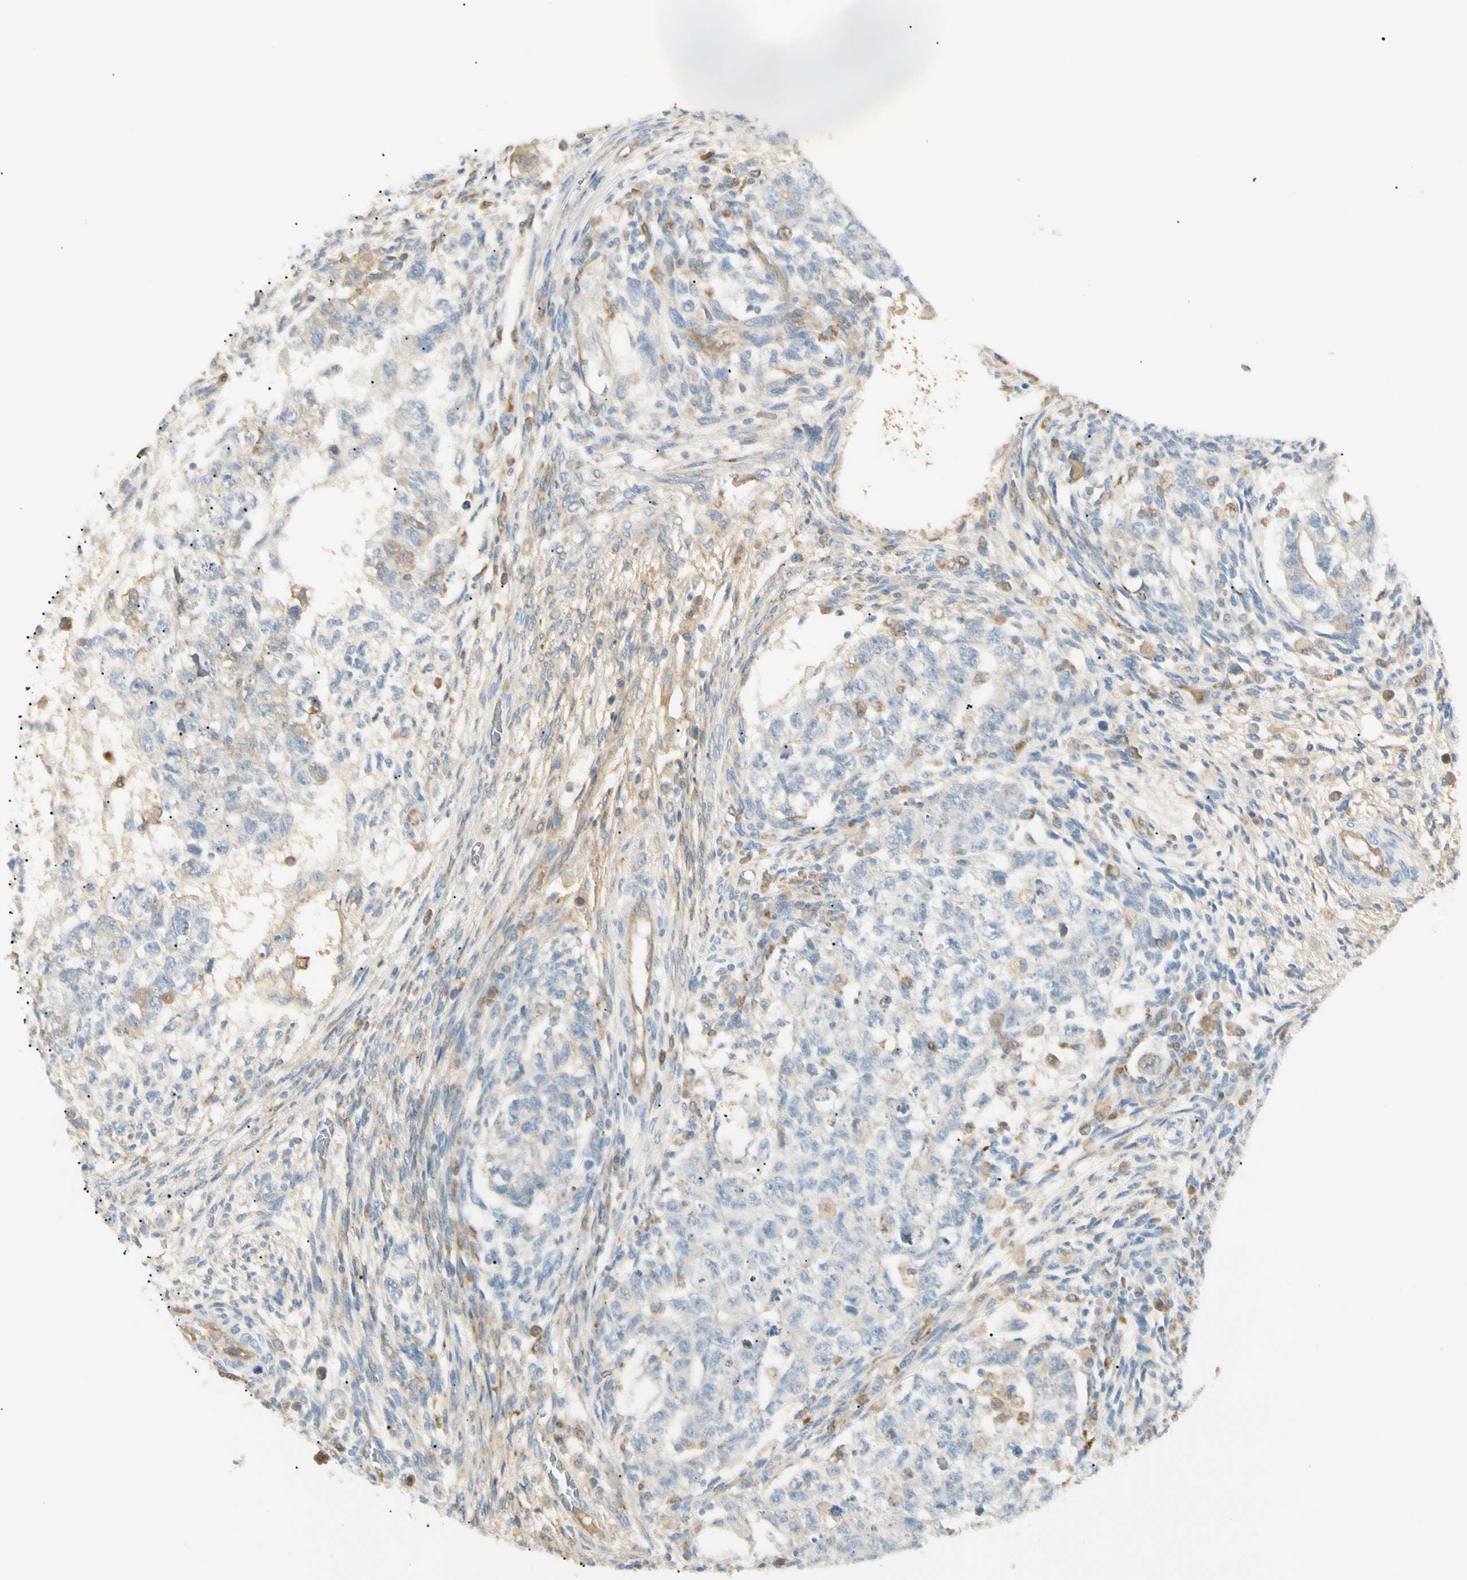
{"staining": {"intensity": "negative", "quantity": "none", "location": "none"}, "tissue": "testis cancer", "cell_type": "Tumor cells", "image_type": "cancer", "snomed": [{"axis": "morphology", "description": "Normal tissue, NOS"}, {"axis": "morphology", "description": "Carcinoma, Embryonal, NOS"}, {"axis": "topography", "description": "Testis"}], "caption": "This image is of testis cancer (embryonal carcinoma) stained with immunohistochemistry (IHC) to label a protein in brown with the nuclei are counter-stained blue. There is no staining in tumor cells.", "gene": "LPCAT2", "patient": {"sex": "male", "age": 36}}